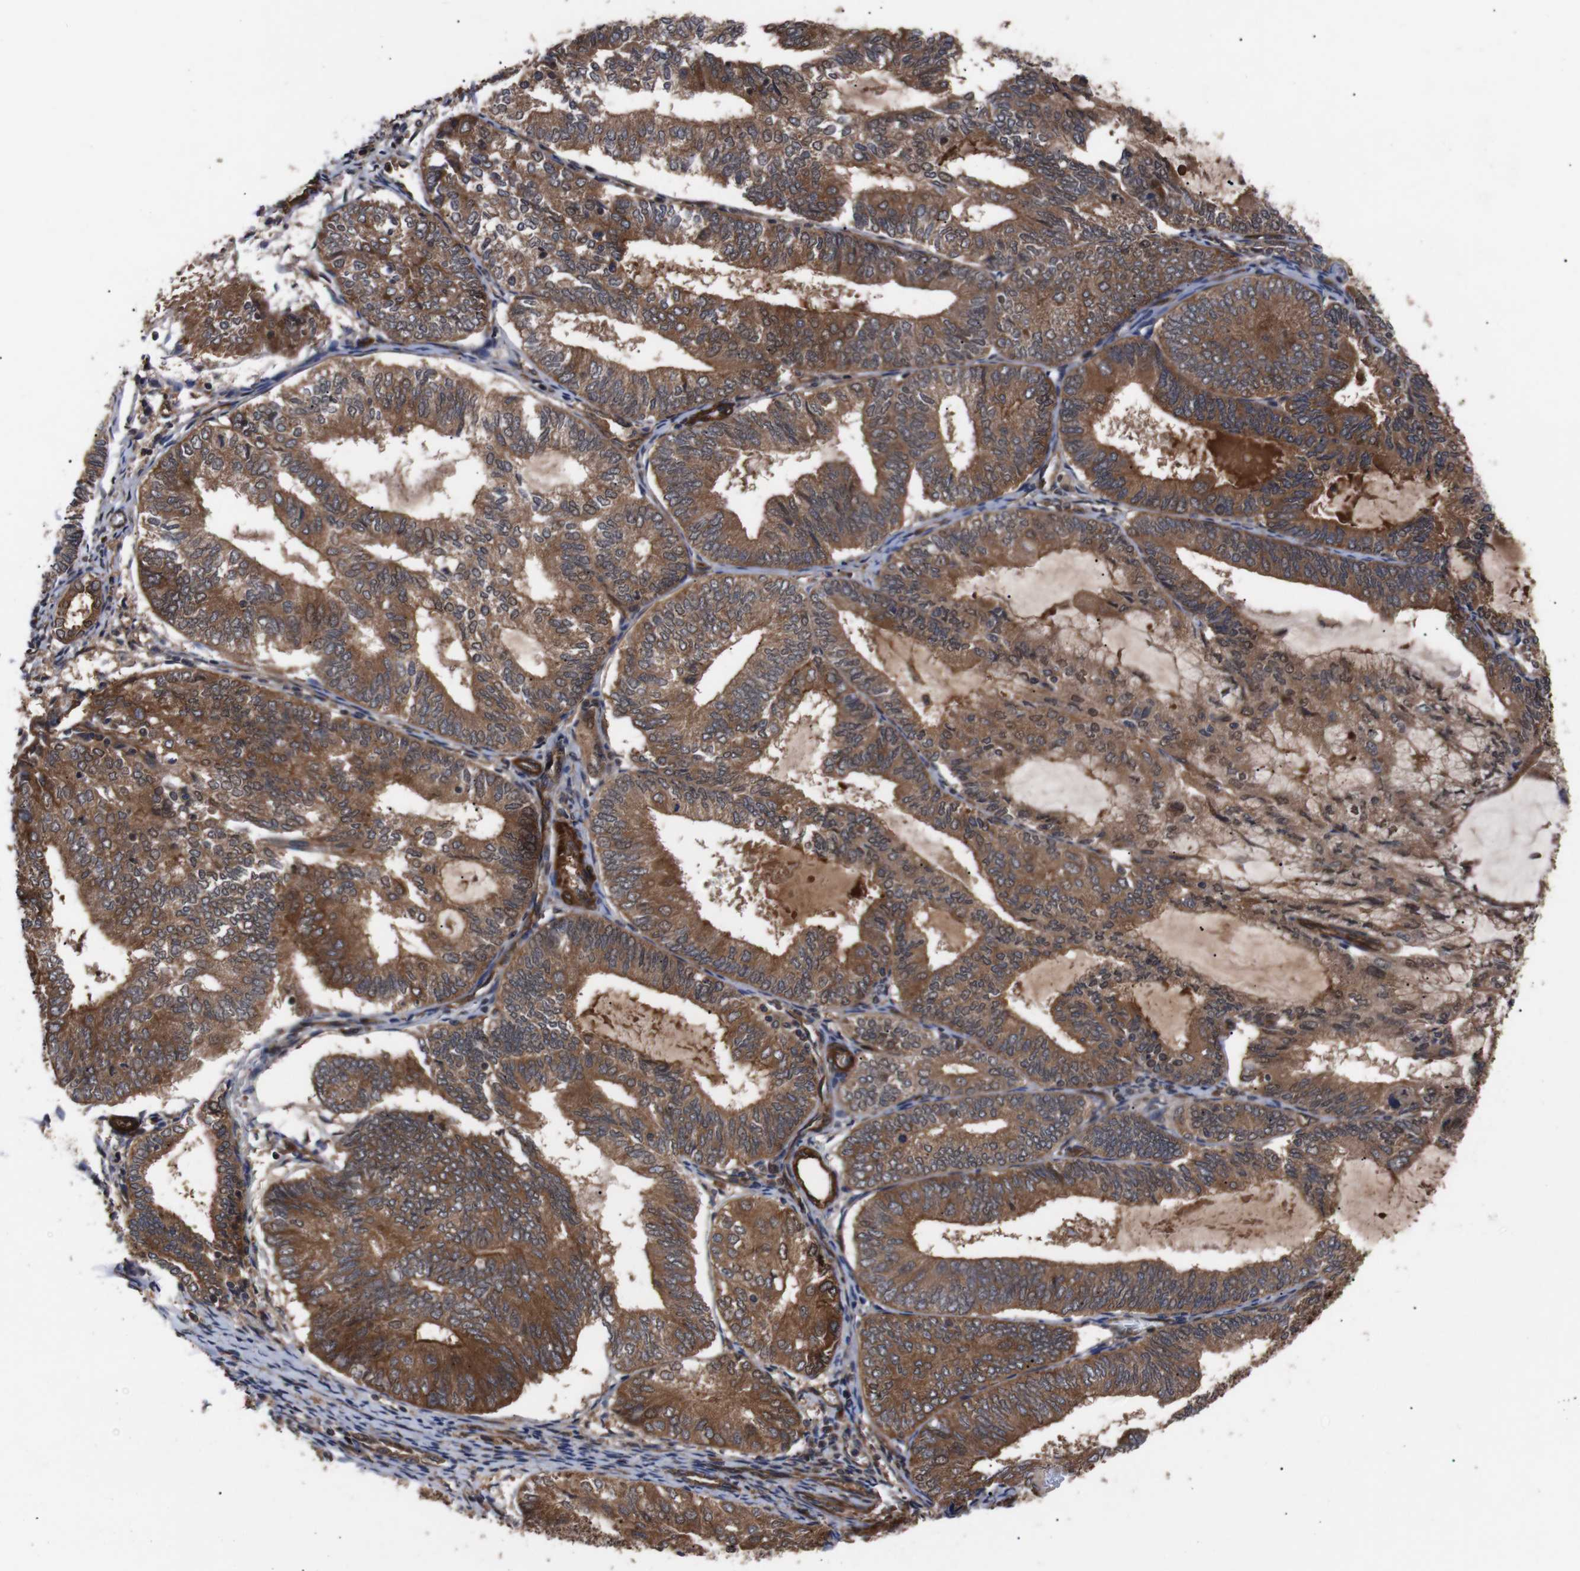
{"staining": {"intensity": "moderate", "quantity": ">75%", "location": "cytoplasmic/membranous"}, "tissue": "endometrial cancer", "cell_type": "Tumor cells", "image_type": "cancer", "snomed": [{"axis": "morphology", "description": "Adenocarcinoma, NOS"}, {"axis": "topography", "description": "Endometrium"}], "caption": "Moderate cytoplasmic/membranous staining for a protein is appreciated in about >75% of tumor cells of endometrial cancer using IHC.", "gene": "PAWR", "patient": {"sex": "female", "age": 81}}